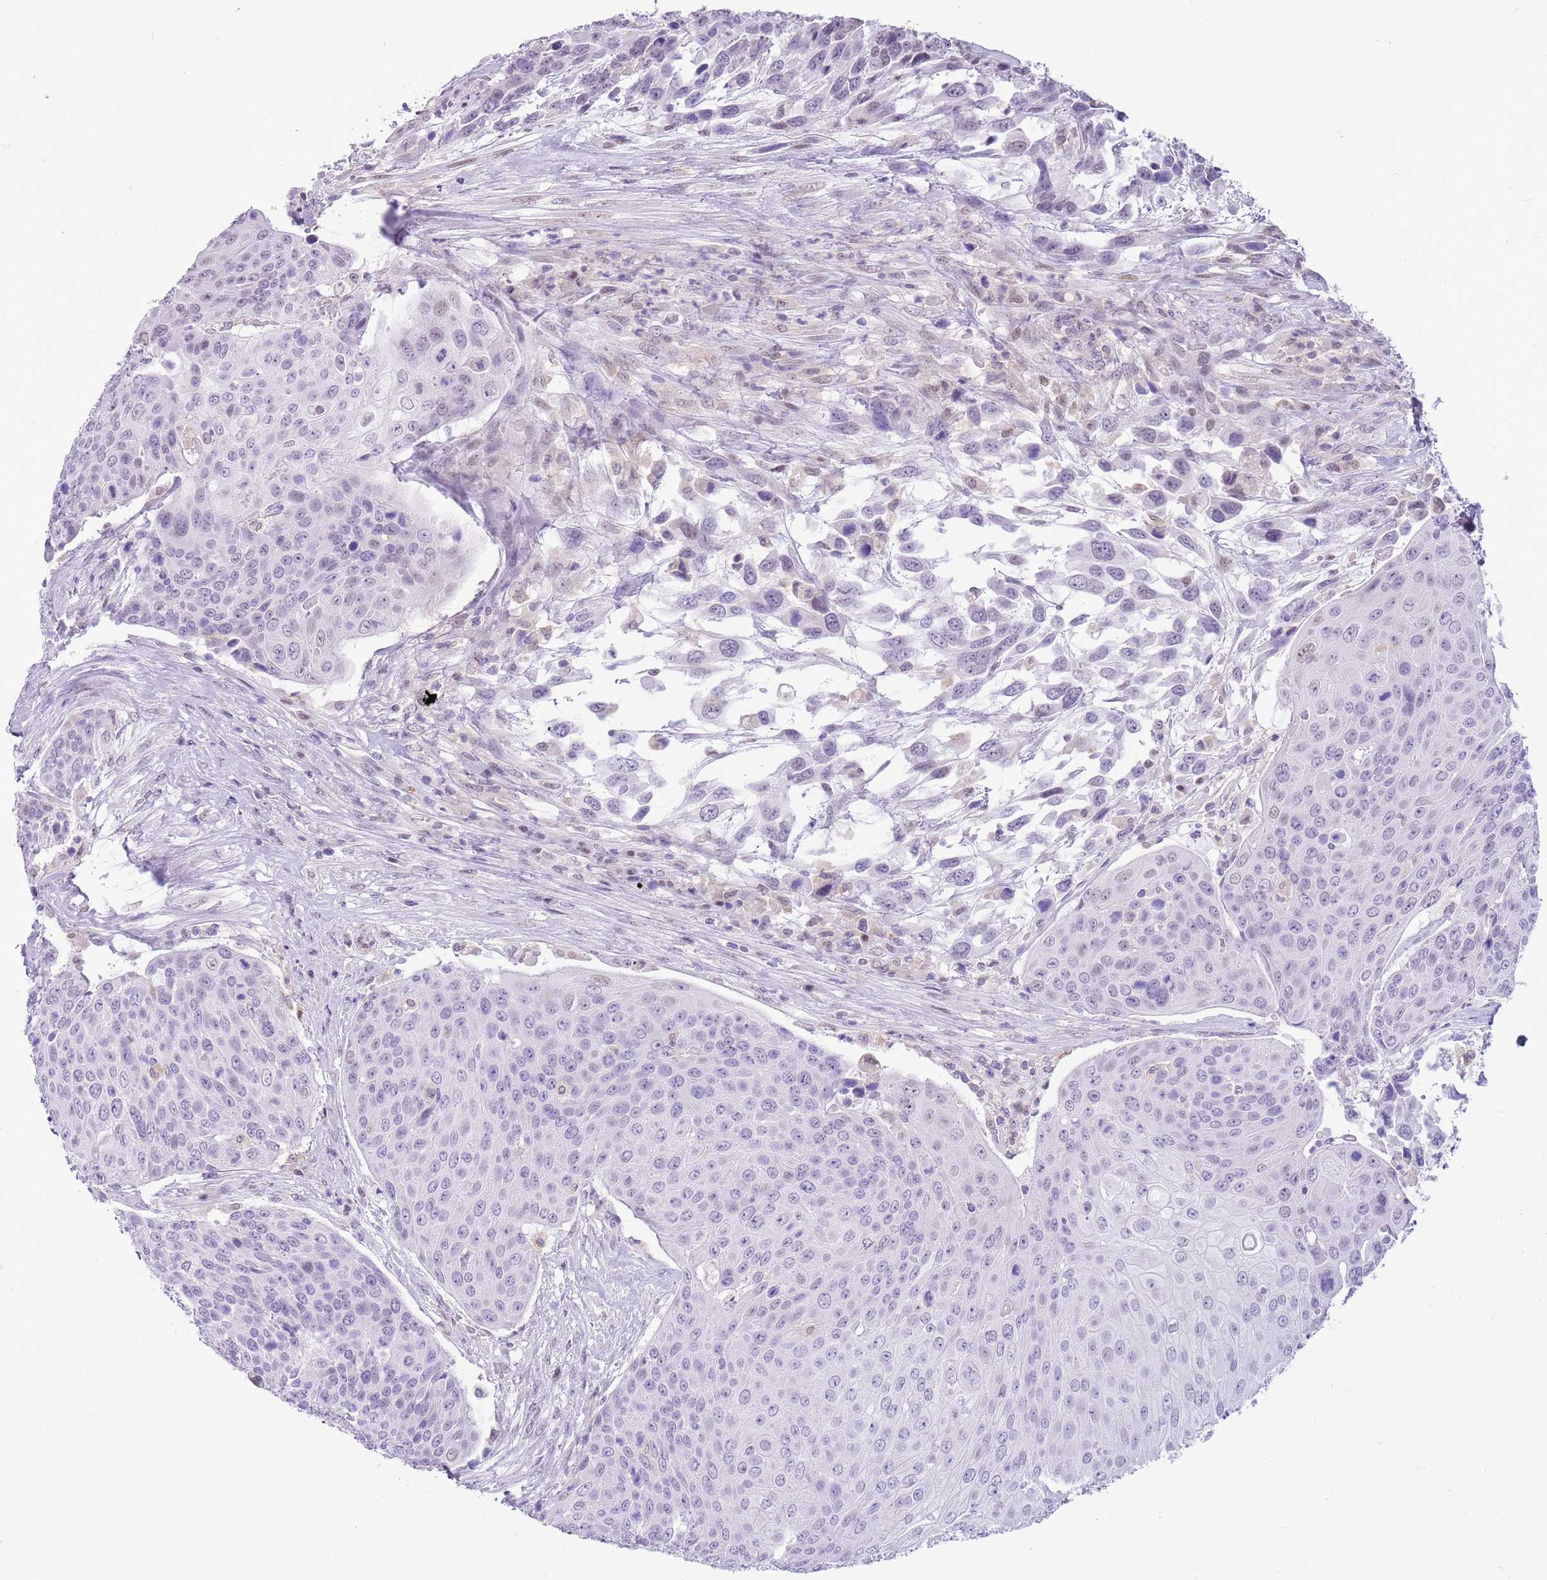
{"staining": {"intensity": "negative", "quantity": "none", "location": "none"}, "tissue": "urothelial cancer", "cell_type": "Tumor cells", "image_type": "cancer", "snomed": [{"axis": "morphology", "description": "Urothelial carcinoma, High grade"}, {"axis": "topography", "description": "Urinary bladder"}], "caption": "An IHC image of urothelial cancer is shown. There is no staining in tumor cells of urothelial cancer.", "gene": "PPP1R17", "patient": {"sex": "female", "age": 70}}